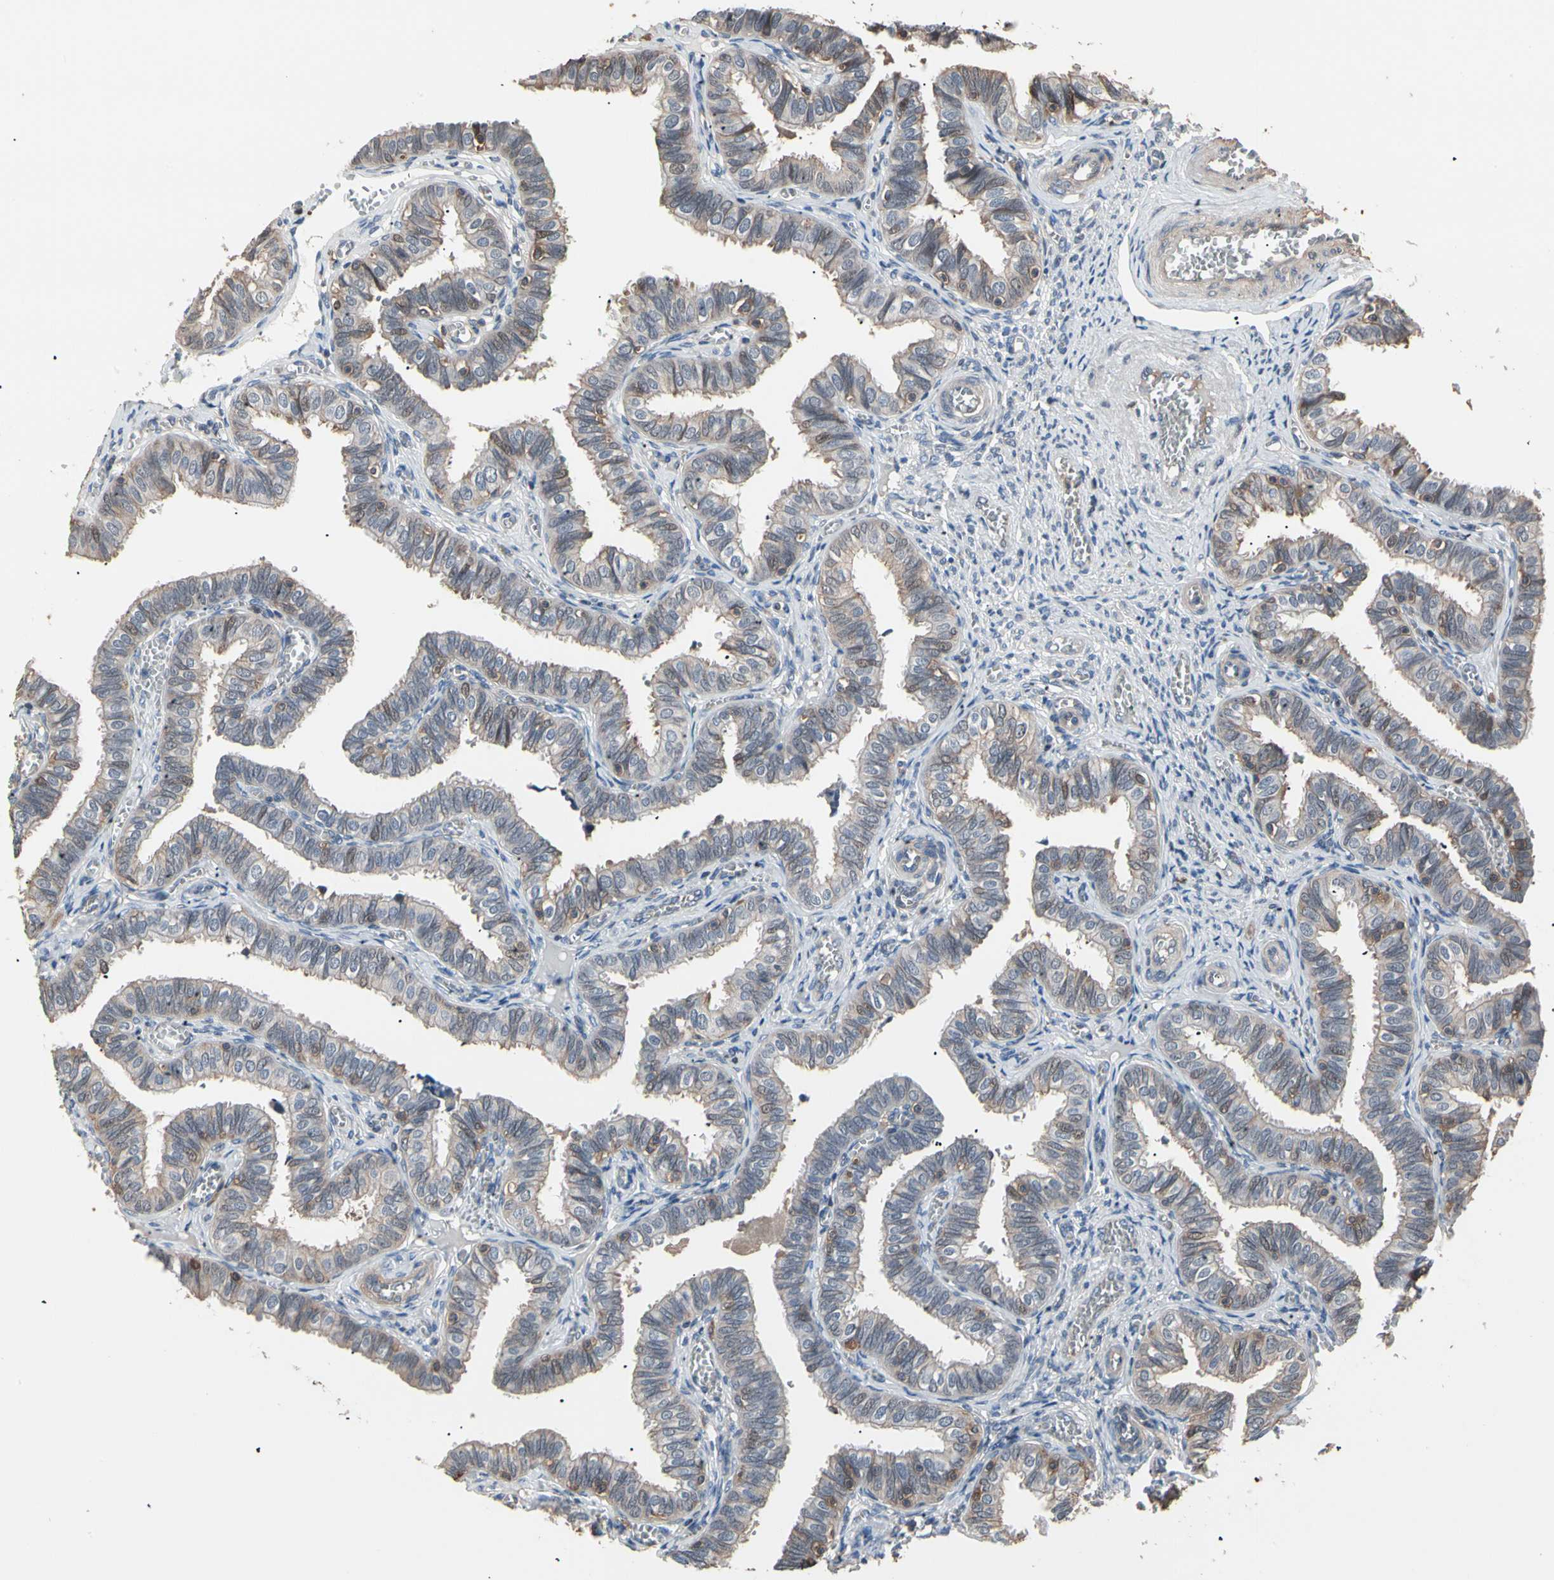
{"staining": {"intensity": "weak", "quantity": ">75%", "location": "cytoplasmic/membranous,nuclear"}, "tissue": "fallopian tube", "cell_type": "Glandular cells", "image_type": "normal", "snomed": [{"axis": "morphology", "description": "Normal tissue, NOS"}, {"axis": "topography", "description": "Fallopian tube"}], "caption": "Protein analysis of unremarkable fallopian tube reveals weak cytoplasmic/membranous,nuclear expression in about >75% of glandular cells.", "gene": "MAPK13", "patient": {"sex": "female", "age": 46}}